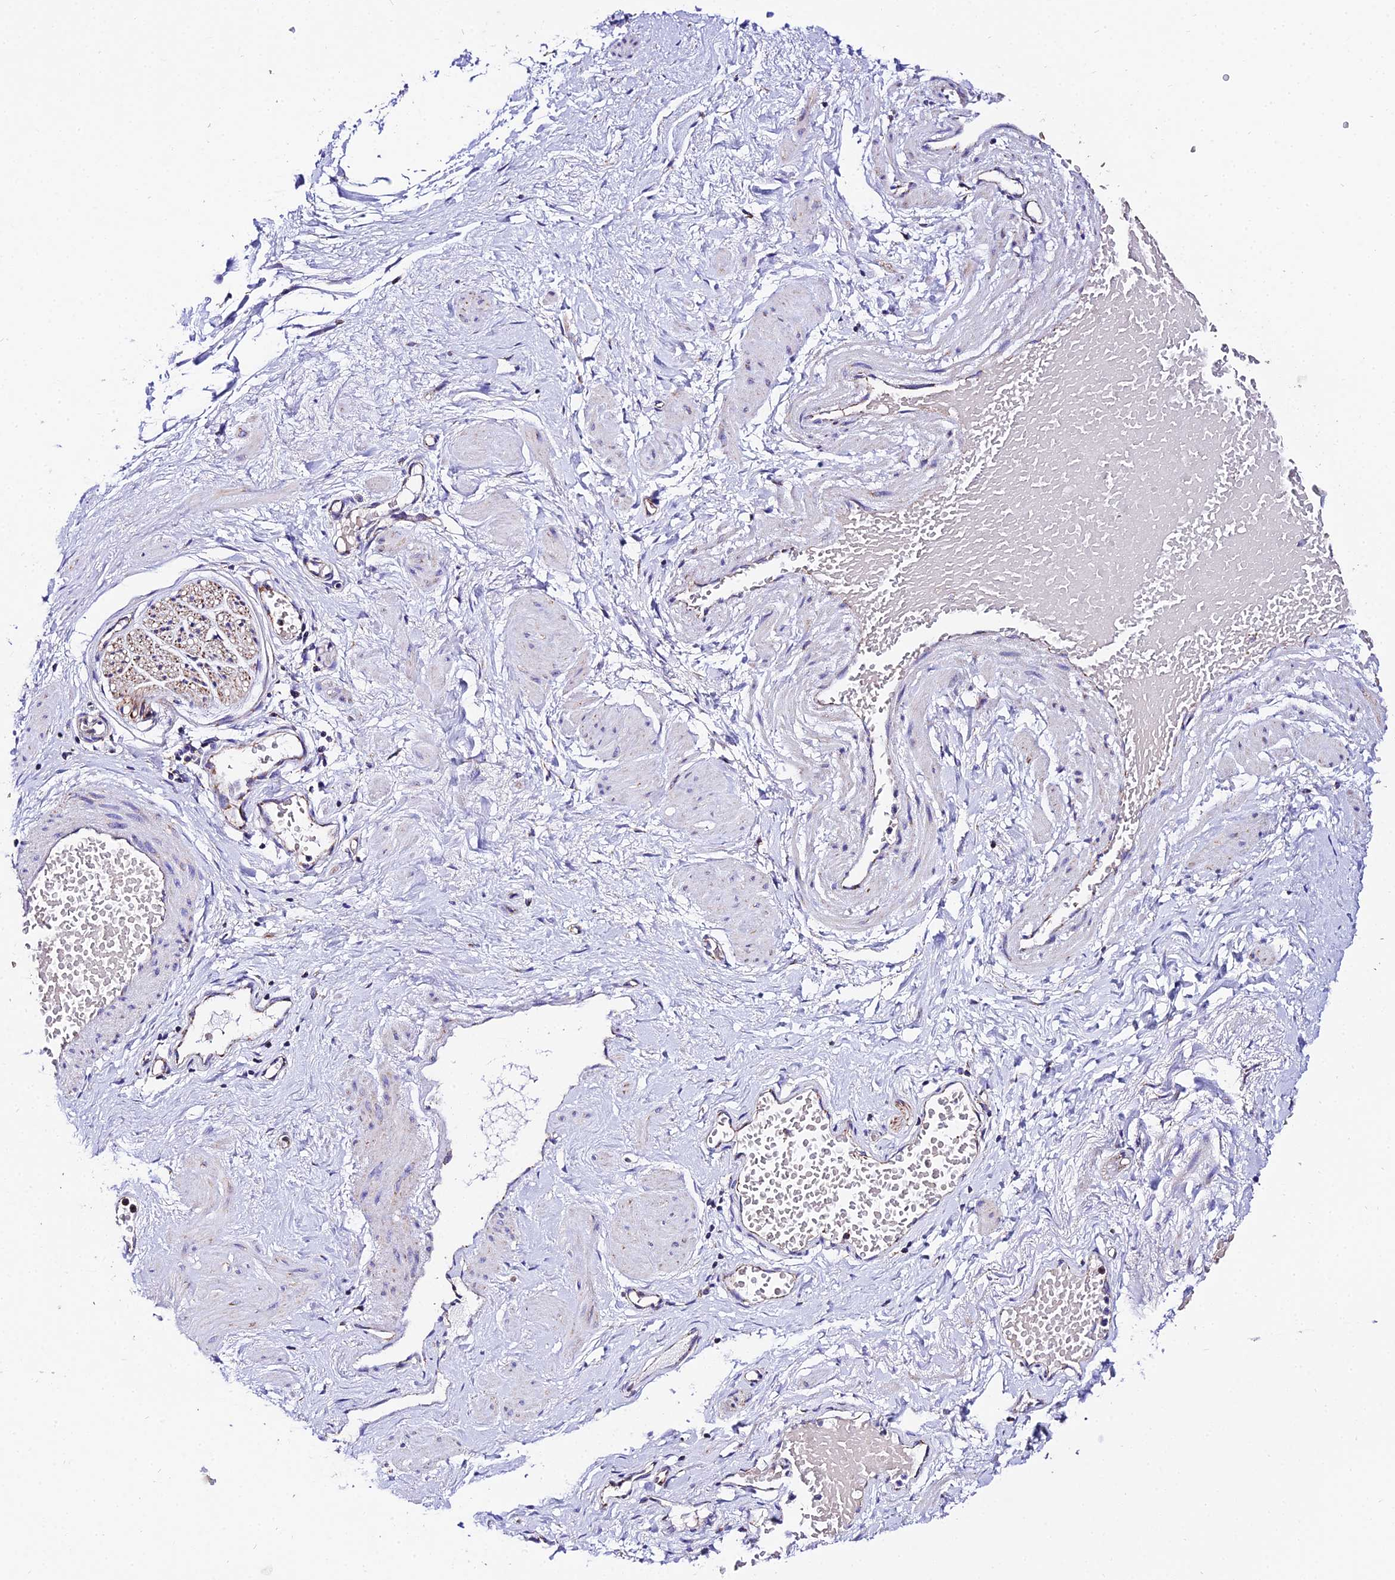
{"staining": {"intensity": "negative", "quantity": "none", "location": "none"}, "tissue": "adipose tissue", "cell_type": "Adipocytes", "image_type": "normal", "snomed": [{"axis": "morphology", "description": "Normal tissue, NOS"}, {"axis": "topography", "description": "Soft tissue"}, {"axis": "topography", "description": "Vascular tissue"}], "caption": "Immunohistochemistry photomicrograph of benign adipose tissue: adipose tissue stained with DAB reveals no significant protein positivity in adipocytes.", "gene": "OCIAD1", "patient": {"sex": "female", "age": 35}}